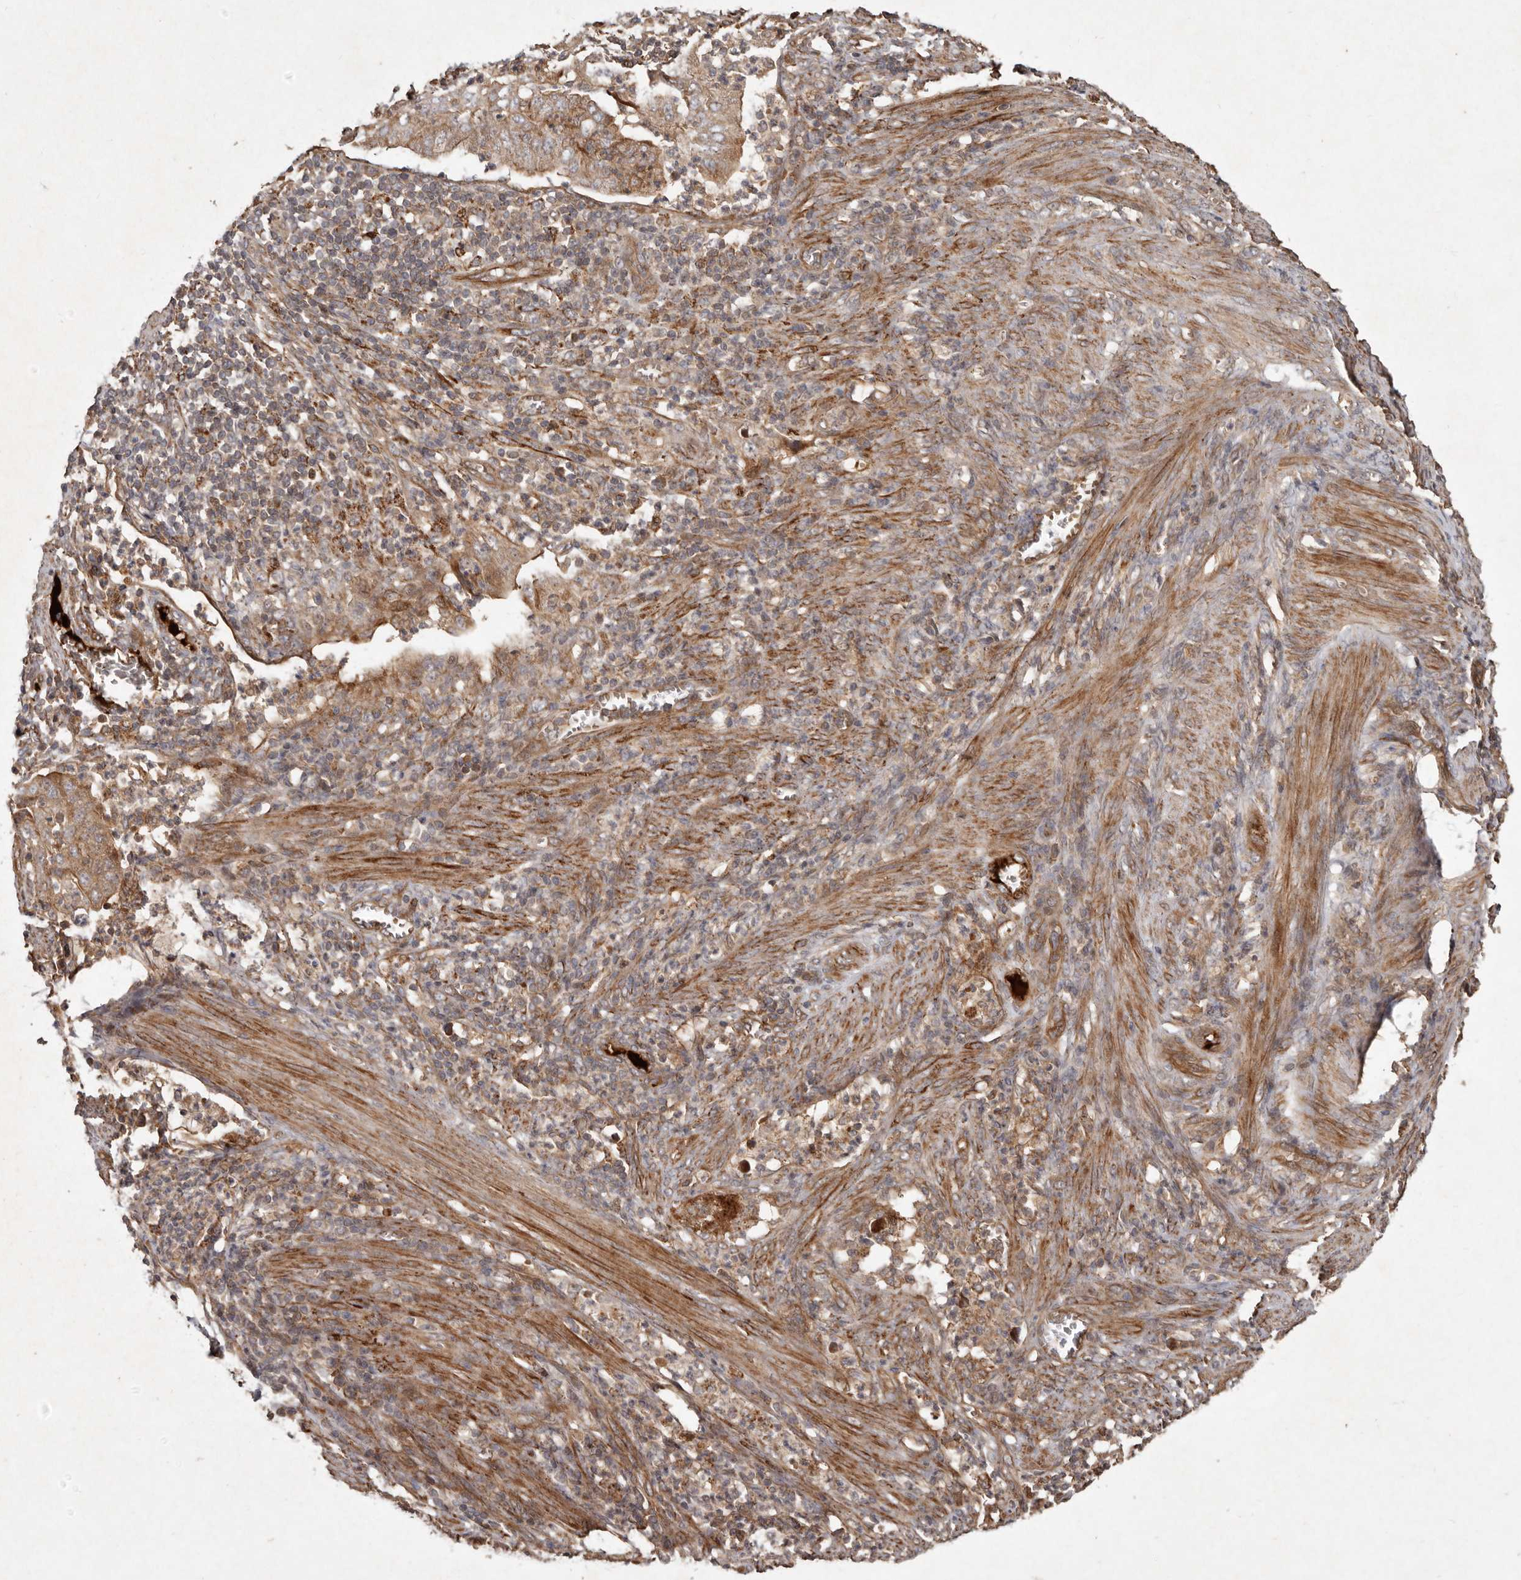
{"staining": {"intensity": "moderate", "quantity": ">75%", "location": "cytoplasmic/membranous"}, "tissue": "endometrial cancer", "cell_type": "Tumor cells", "image_type": "cancer", "snomed": [{"axis": "morphology", "description": "Adenocarcinoma, NOS"}, {"axis": "topography", "description": "Endometrium"}], "caption": "IHC of endometrial cancer demonstrates medium levels of moderate cytoplasmic/membranous positivity in approximately >75% of tumor cells. The protein is stained brown, and the nuclei are stained in blue (DAB (3,3'-diaminobenzidine) IHC with brightfield microscopy, high magnification).", "gene": "SEMA3A", "patient": {"sex": "female", "age": 51}}